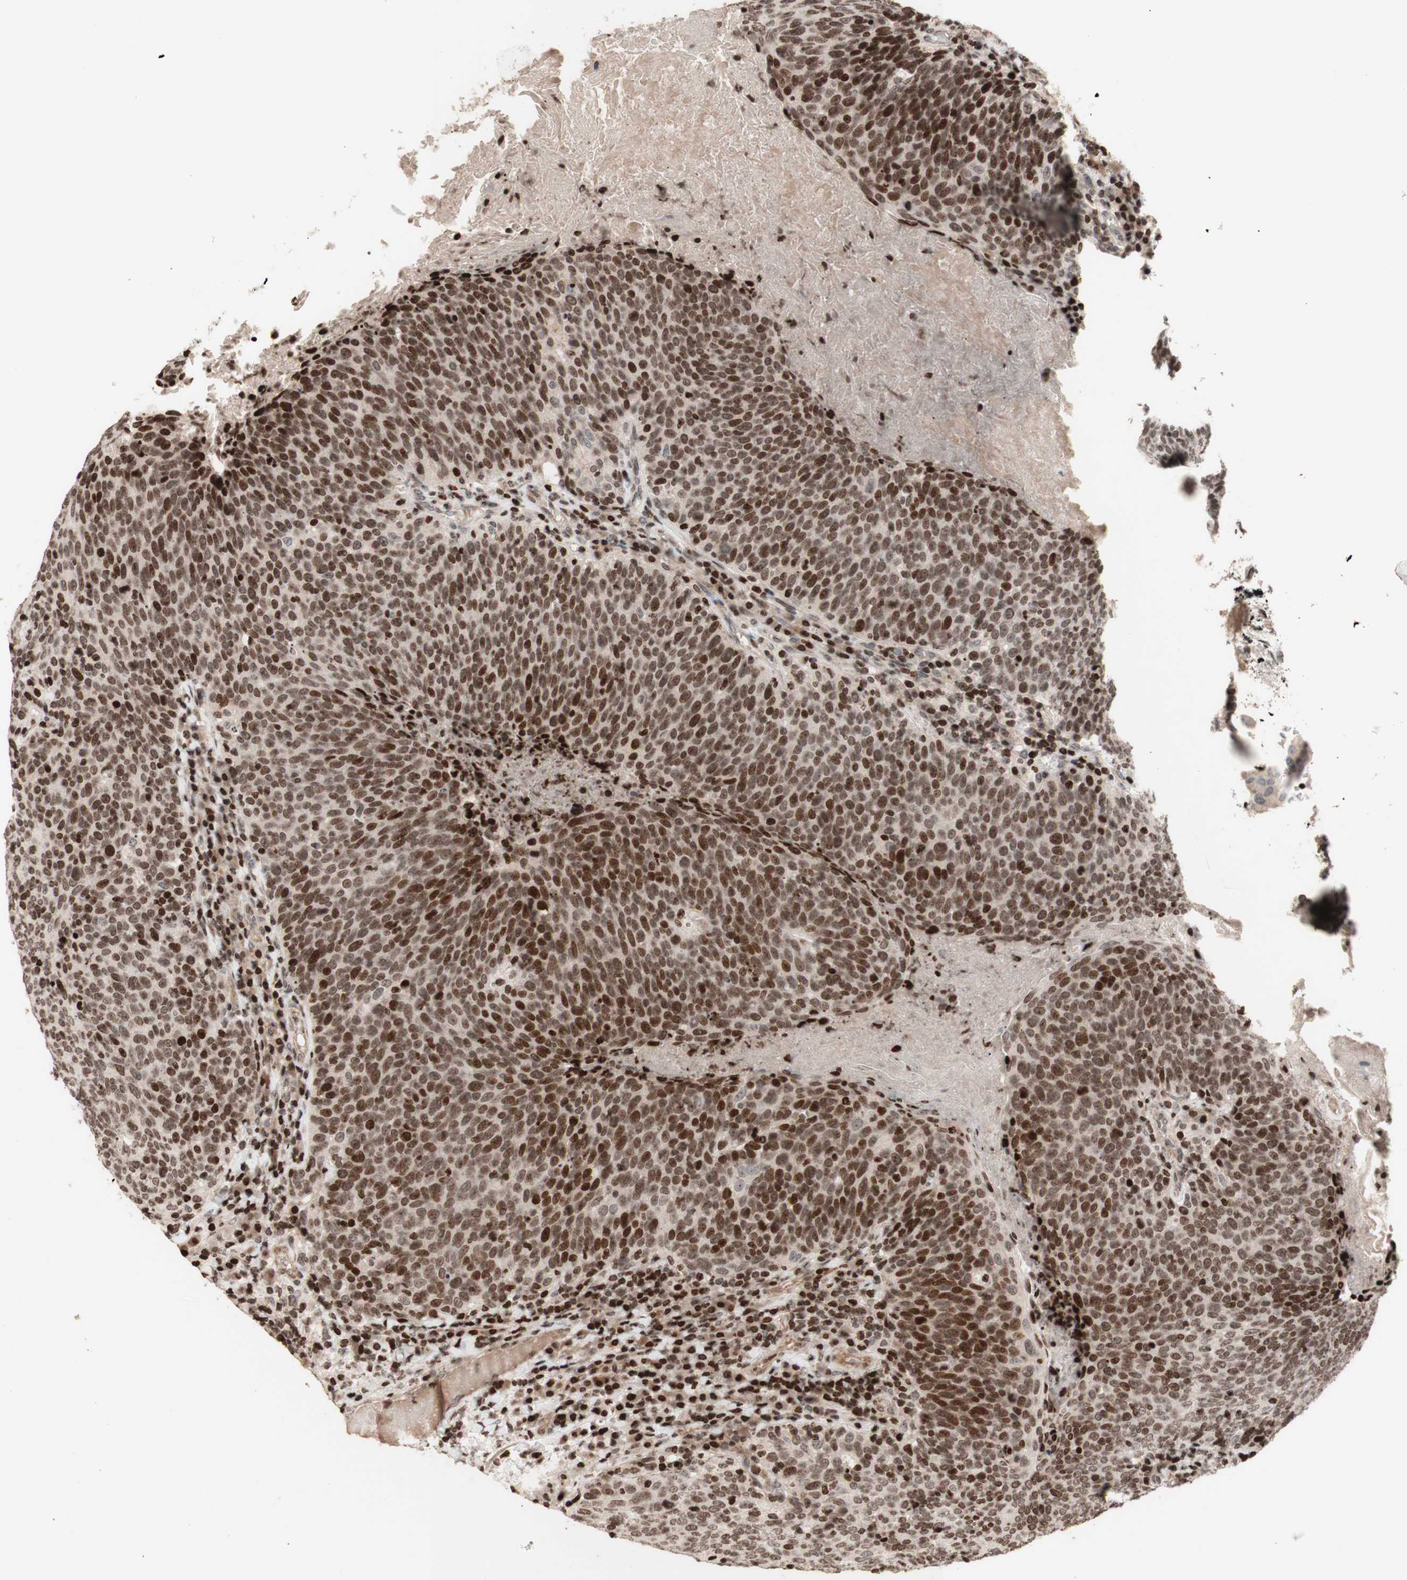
{"staining": {"intensity": "moderate", "quantity": ">75%", "location": "nuclear"}, "tissue": "head and neck cancer", "cell_type": "Tumor cells", "image_type": "cancer", "snomed": [{"axis": "morphology", "description": "Squamous cell carcinoma, NOS"}, {"axis": "morphology", "description": "Squamous cell carcinoma, metastatic, NOS"}, {"axis": "topography", "description": "Lymph node"}, {"axis": "topography", "description": "Head-Neck"}], "caption": "A photomicrograph of head and neck cancer (metastatic squamous cell carcinoma) stained for a protein exhibits moderate nuclear brown staining in tumor cells. Nuclei are stained in blue.", "gene": "POLA1", "patient": {"sex": "male", "age": 62}}